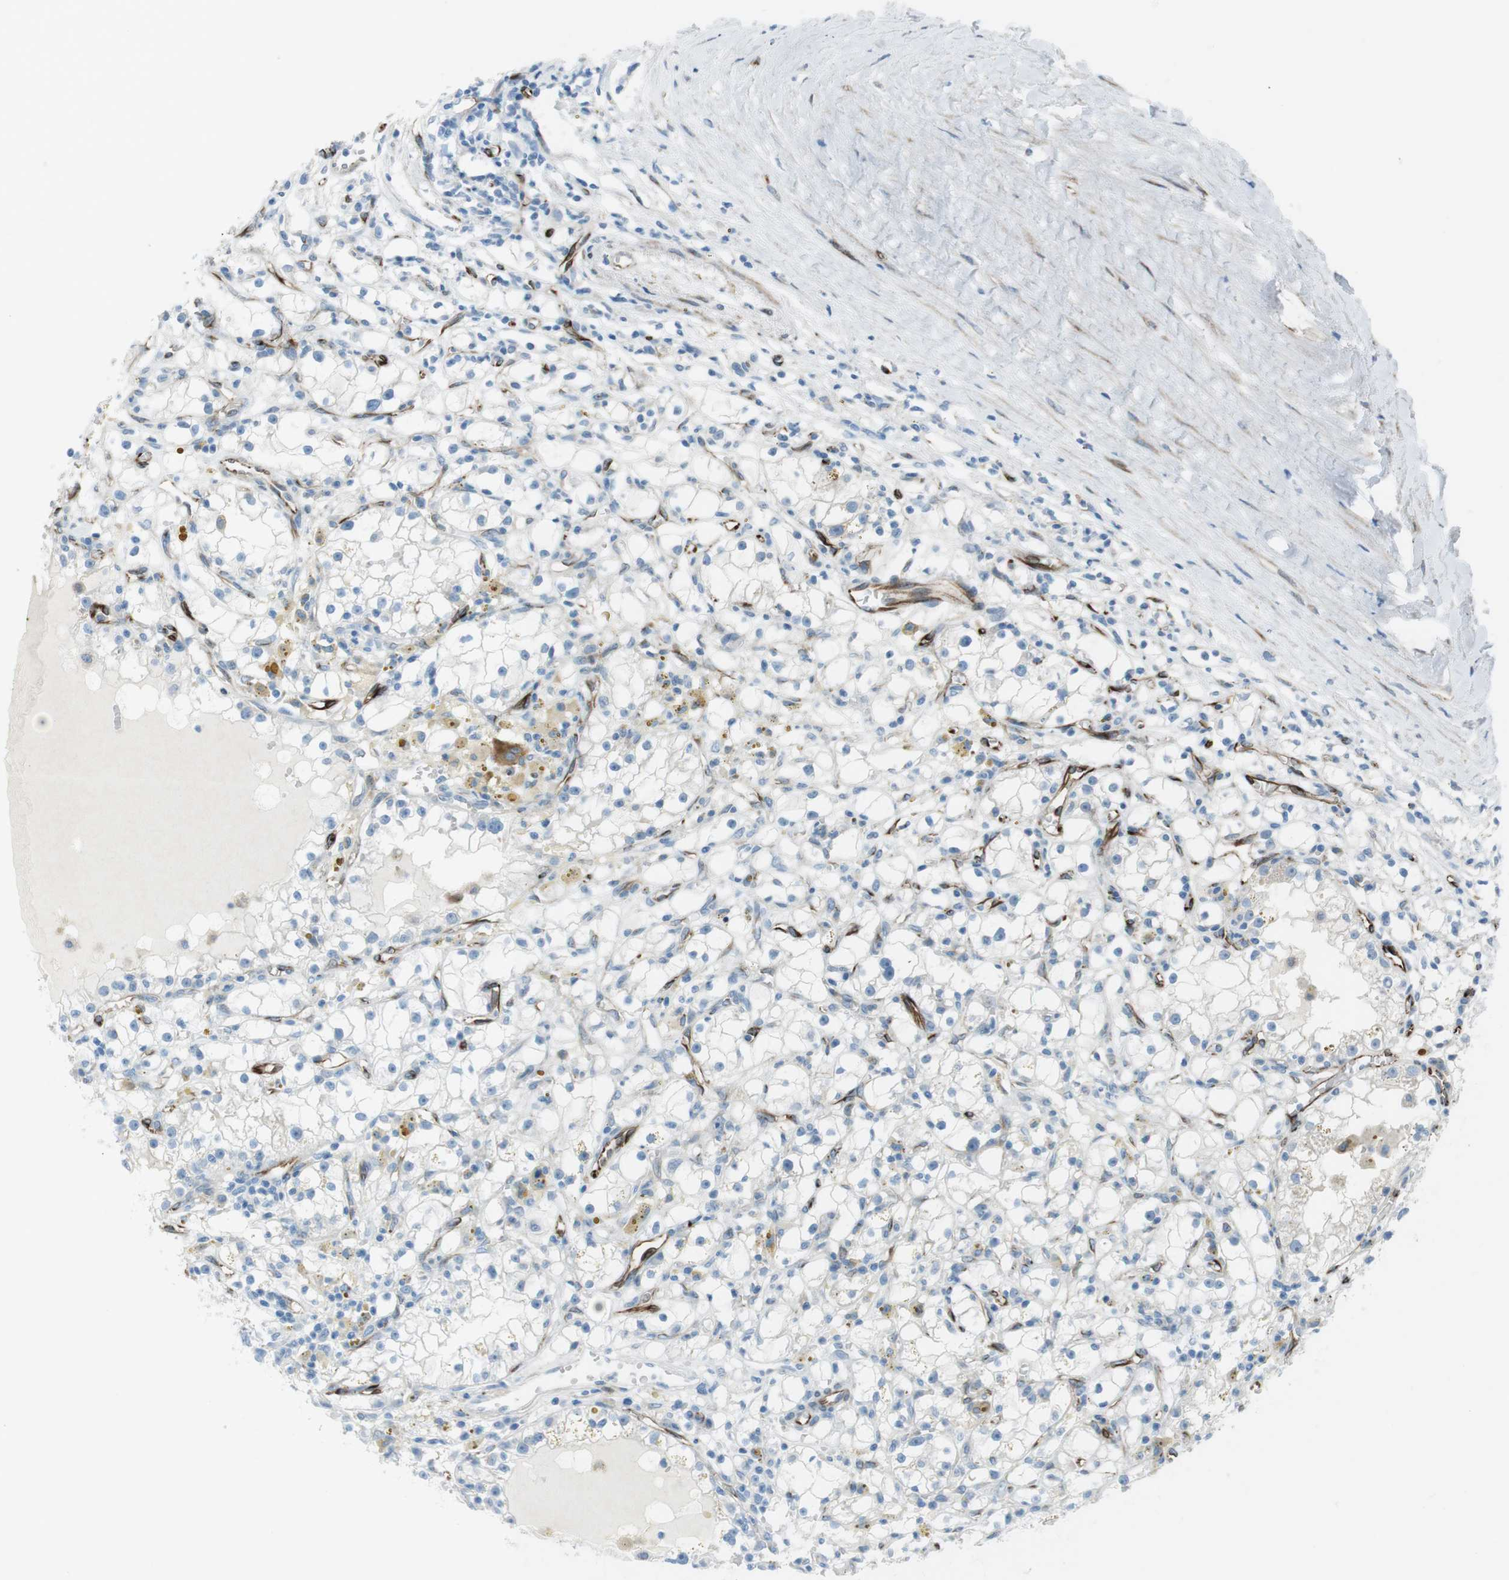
{"staining": {"intensity": "negative", "quantity": "none", "location": "none"}, "tissue": "renal cancer", "cell_type": "Tumor cells", "image_type": "cancer", "snomed": [{"axis": "morphology", "description": "Adenocarcinoma, NOS"}, {"axis": "topography", "description": "Kidney"}], "caption": "The image displays no staining of tumor cells in renal cancer. Nuclei are stained in blue.", "gene": "TUBB2A", "patient": {"sex": "male", "age": 56}}